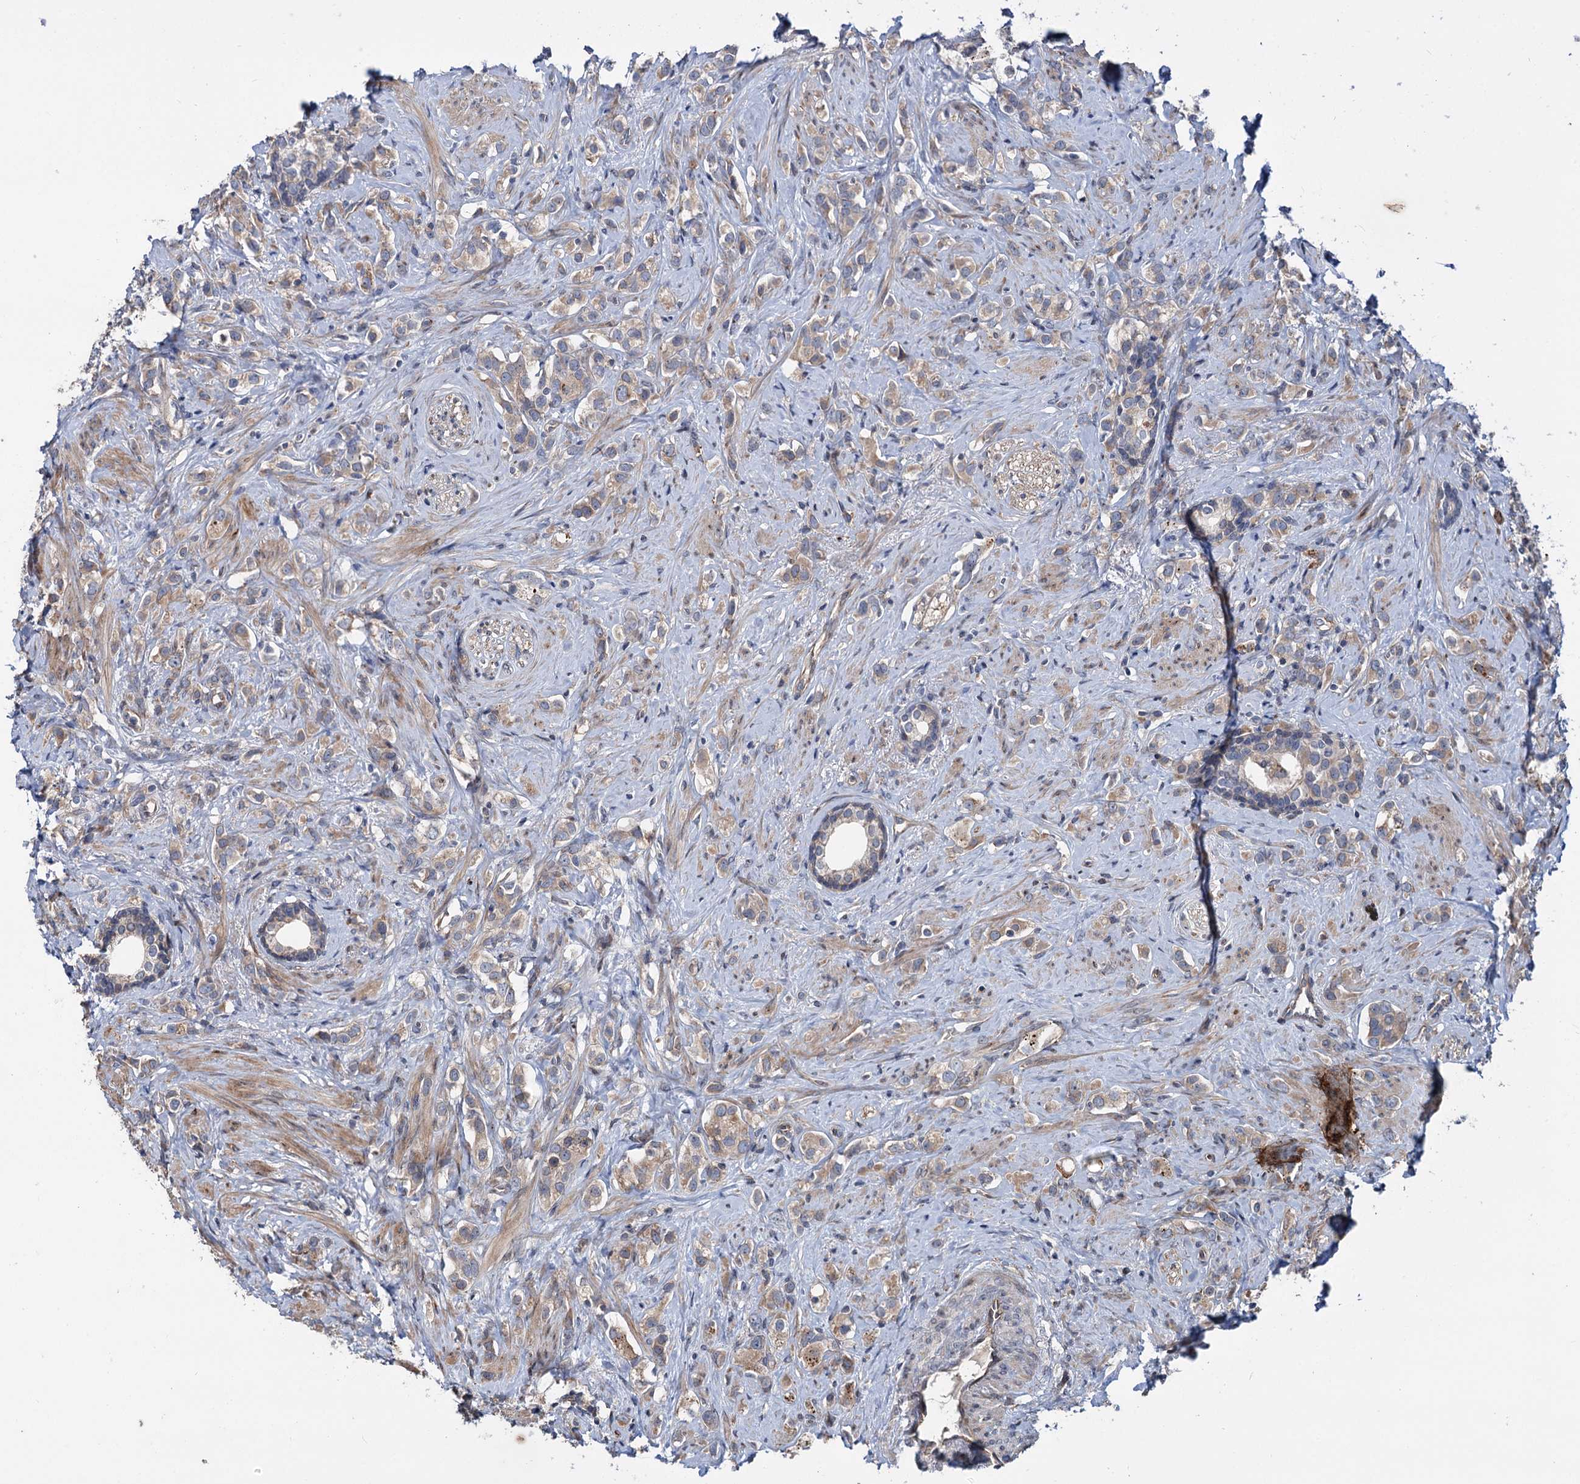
{"staining": {"intensity": "moderate", "quantity": ">75%", "location": "cytoplasmic/membranous"}, "tissue": "prostate cancer", "cell_type": "Tumor cells", "image_type": "cancer", "snomed": [{"axis": "morphology", "description": "Adenocarcinoma, High grade"}, {"axis": "topography", "description": "Prostate"}], "caption": "The image exhibits a brown stain indicating the presence of a protein in the cytoplasmic/membranous of tumor cells in prostate cancer.", "gene": "PTDSS2", "patient": {"sex": "male", "age": 63}}